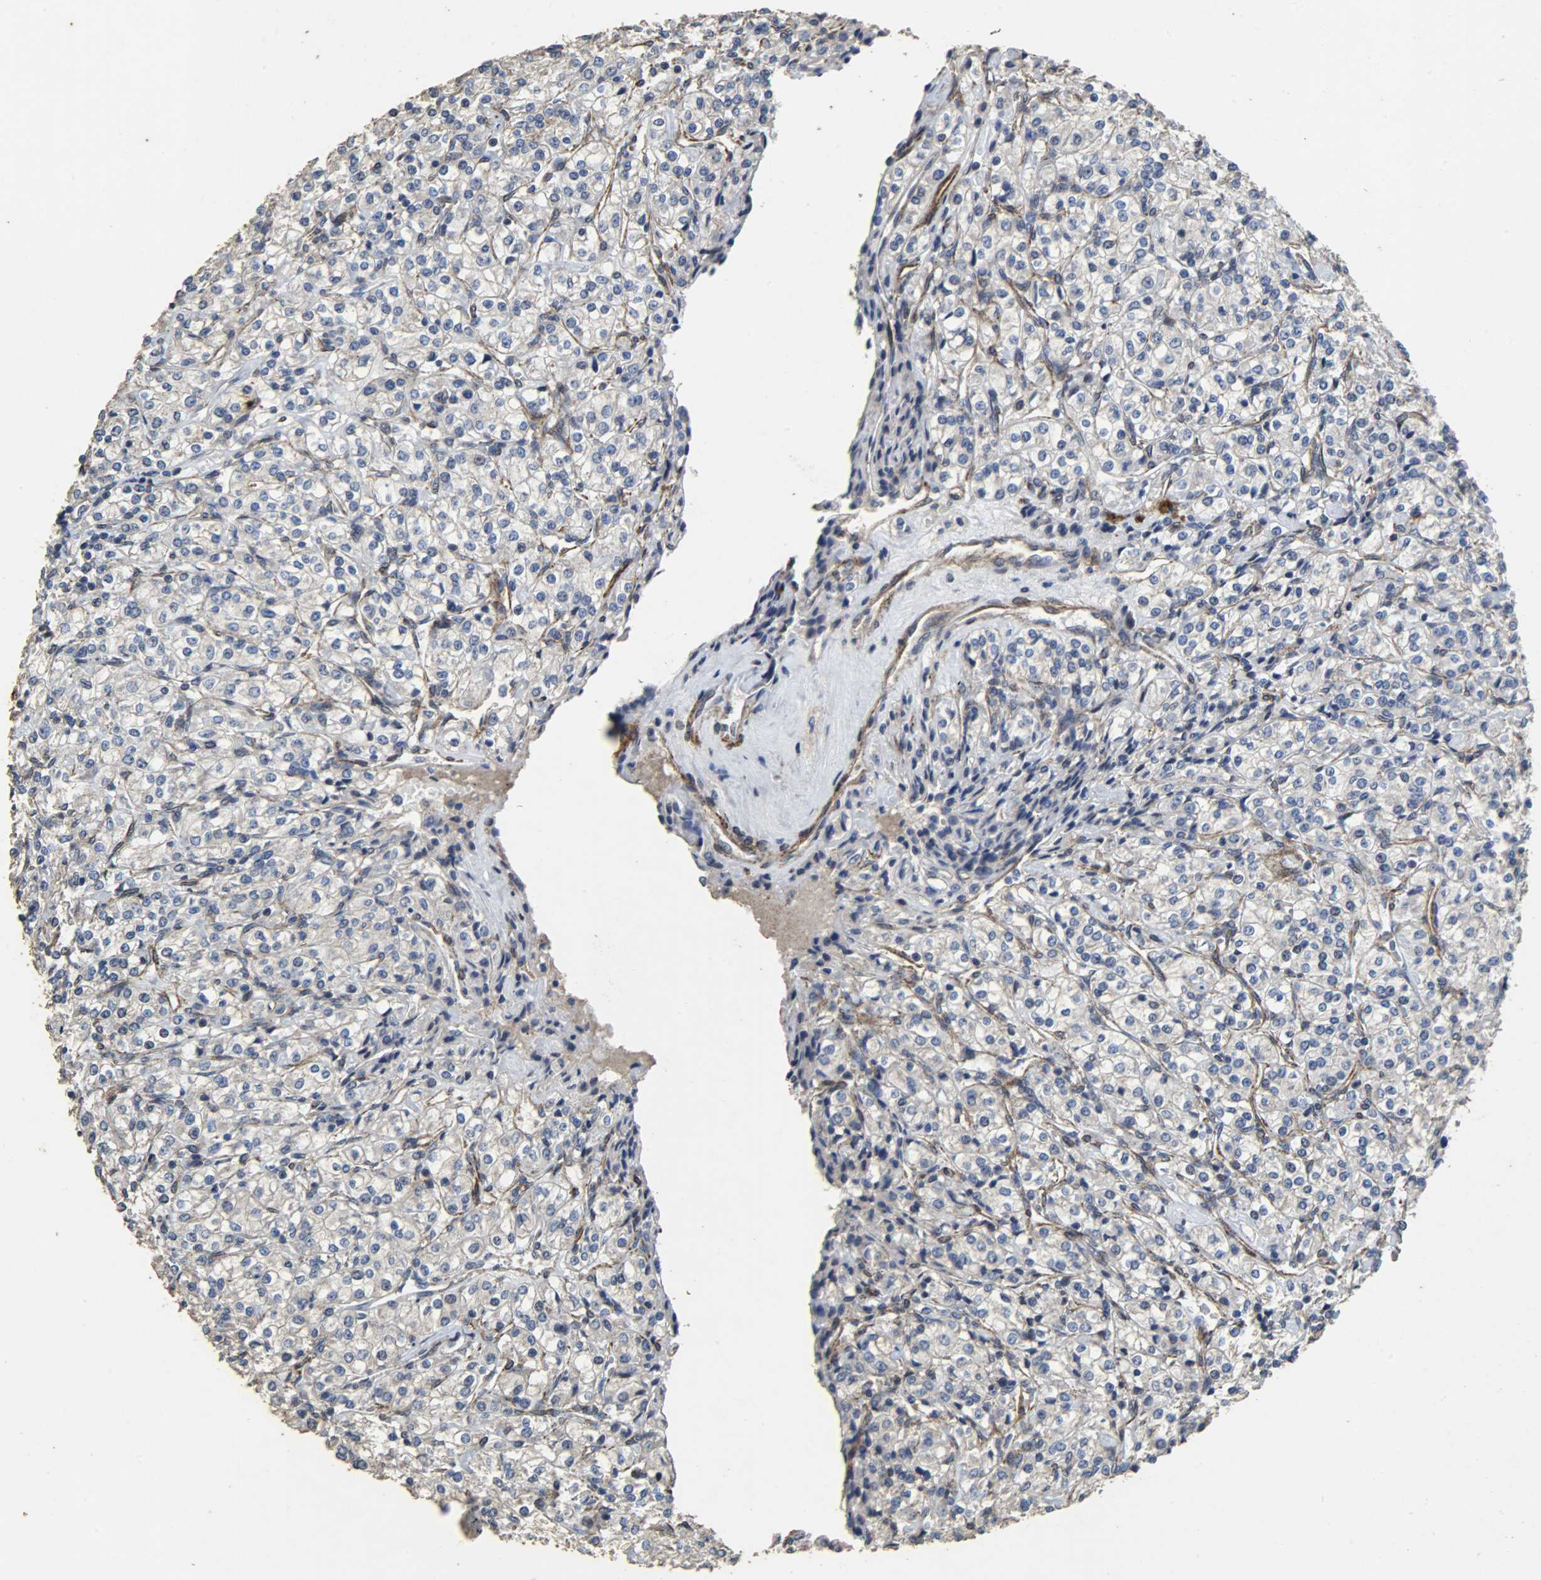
{"staining": {"intensity": "negative", "quantity": "none", "location": "none"}, "tissue": "renal cancer", "cell_type": "Tumor cells", "image_type": "cancer", "snomed": [{"axis": "morphology", "description": "Adenocarcinoma, NOS"}, {"axis": "topography", "description": "Kidney"}], "caption": "Immunohistochemistry (IHC) of renal cancer (adenocarcinoma) reveals no staining in tumor cells. (Immunohistochemistry (IHC), brightfield microscopy, high magnification).", "gene": "TPM4", "patient": {"sex": "male", "age": 77}}